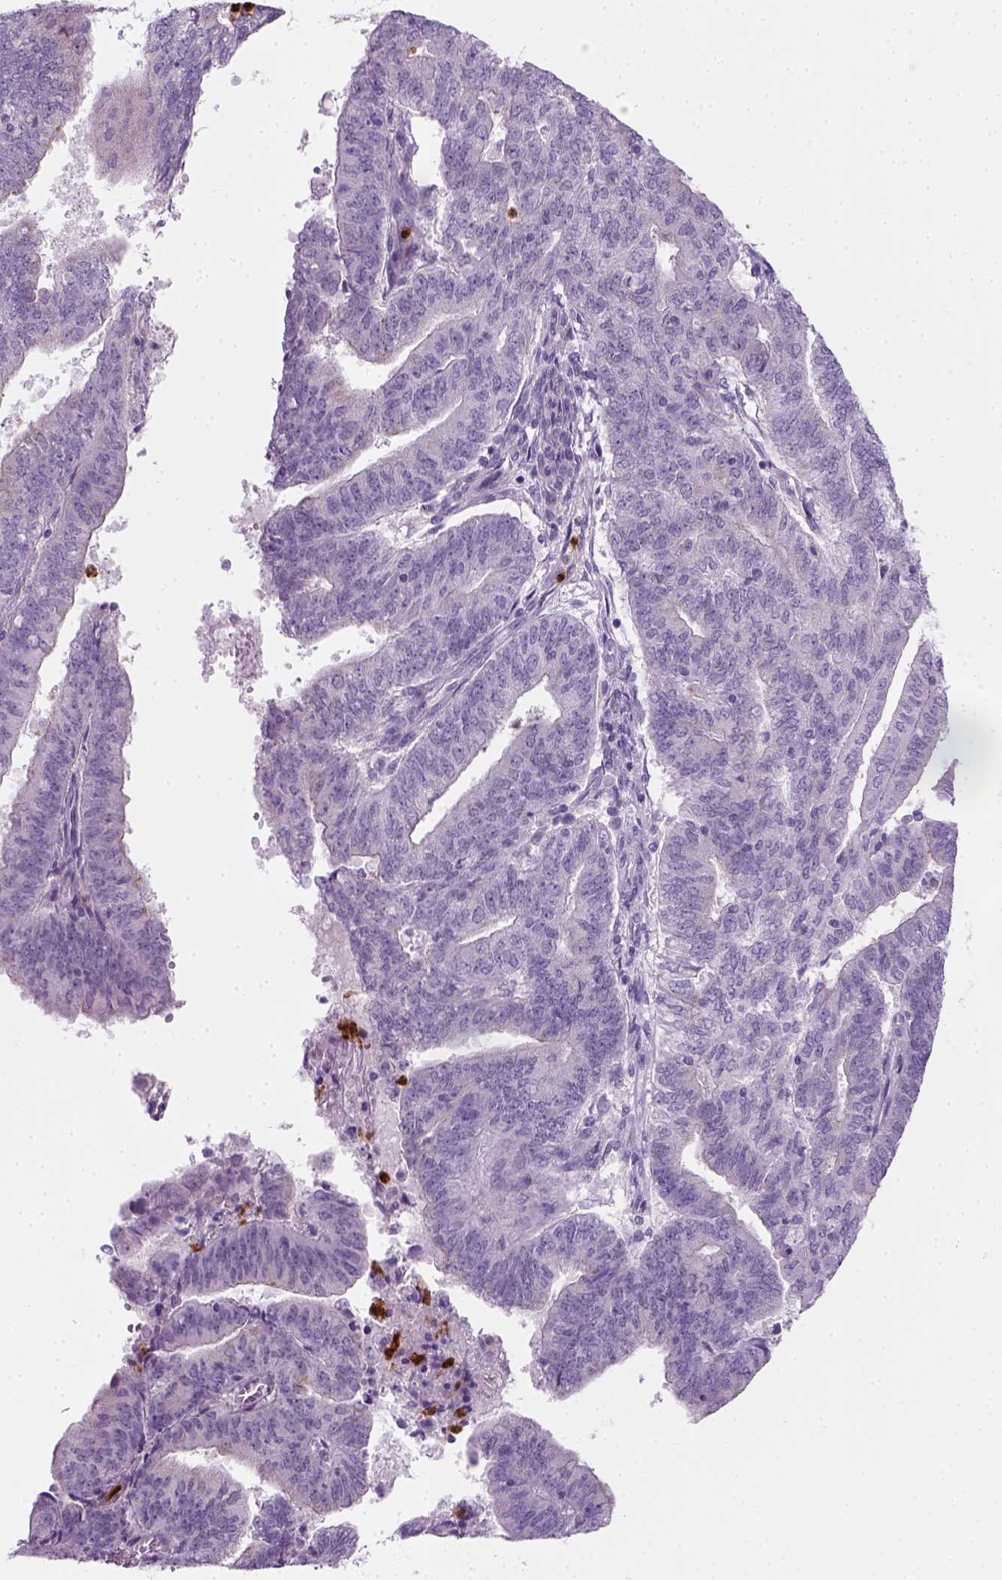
{"staining": {"intensity": "negative", "quantity": "none", "location": "none"}, "tissue": "endometrial cancer", "cell_type": "Tumor cells", "image_type": "cancer", "snomed": [{"axis": "morphology", "description": "Adenocarcinoma, NOS"}, {"axis": "topography", "description": "Endometrium"}], "caption": "Tumor cells show no significant staining in adenocarcinoma (endometrial).", "gene": "IL4", "patient": {"sex": "female", "age": 82}}